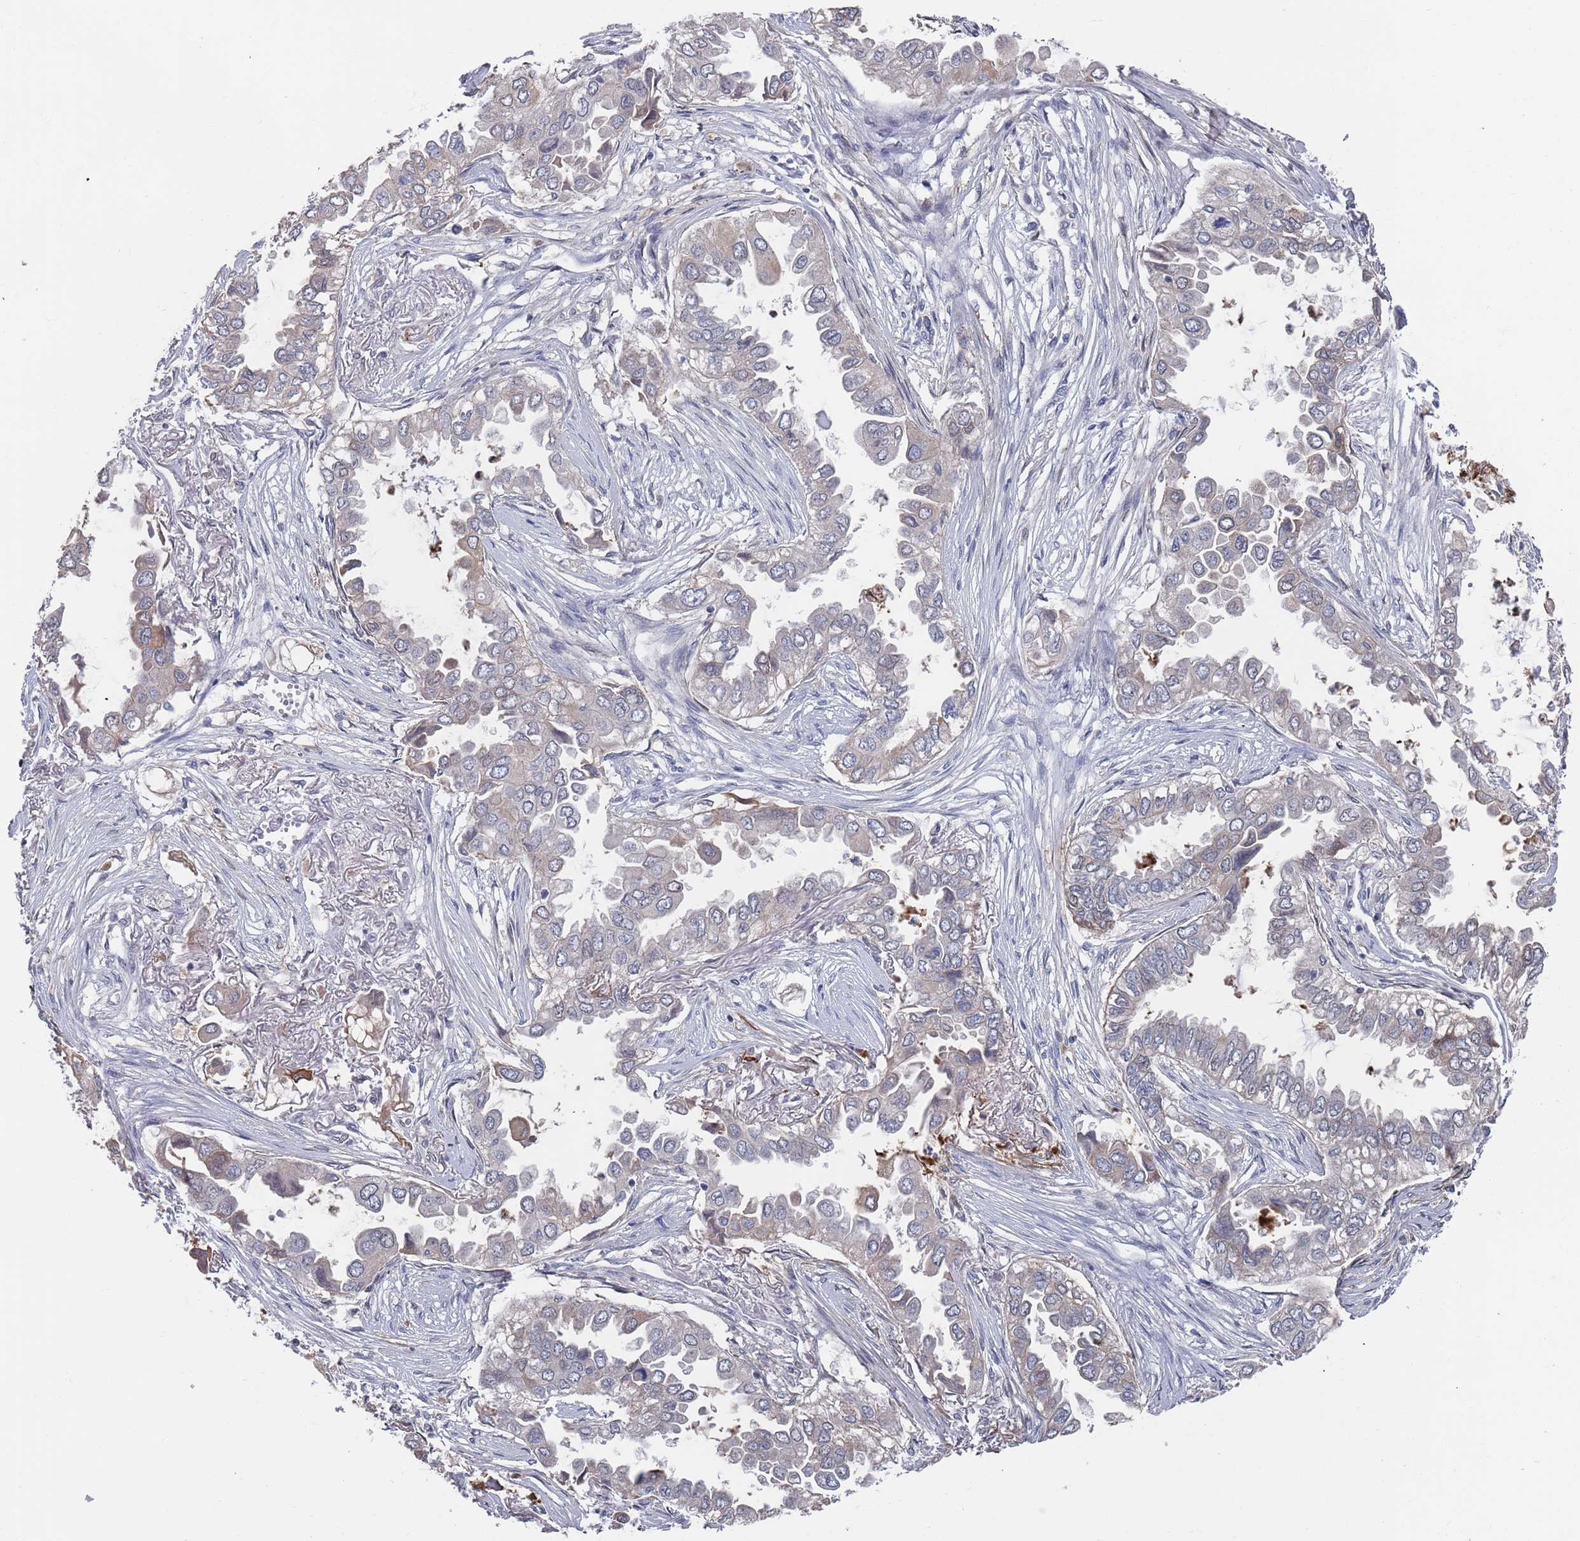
{"staining": {"intensity": "negative", "quantity": "none", "location": "none"}, "tissue": "lung cancer", "cell_type": "Tumor cells", "image_type": "cancer", "snomed": [{"axis": "morphology", "description": "Adenocarcinoma, NOS"}, {"axis": "topography", "description": "Lung"}], "caption": "The image displays no significant positivity in tumor cells of lung adenocarcinoma.", "gene": "DGKD", "patient": {"sex": "female", "age": 76}}